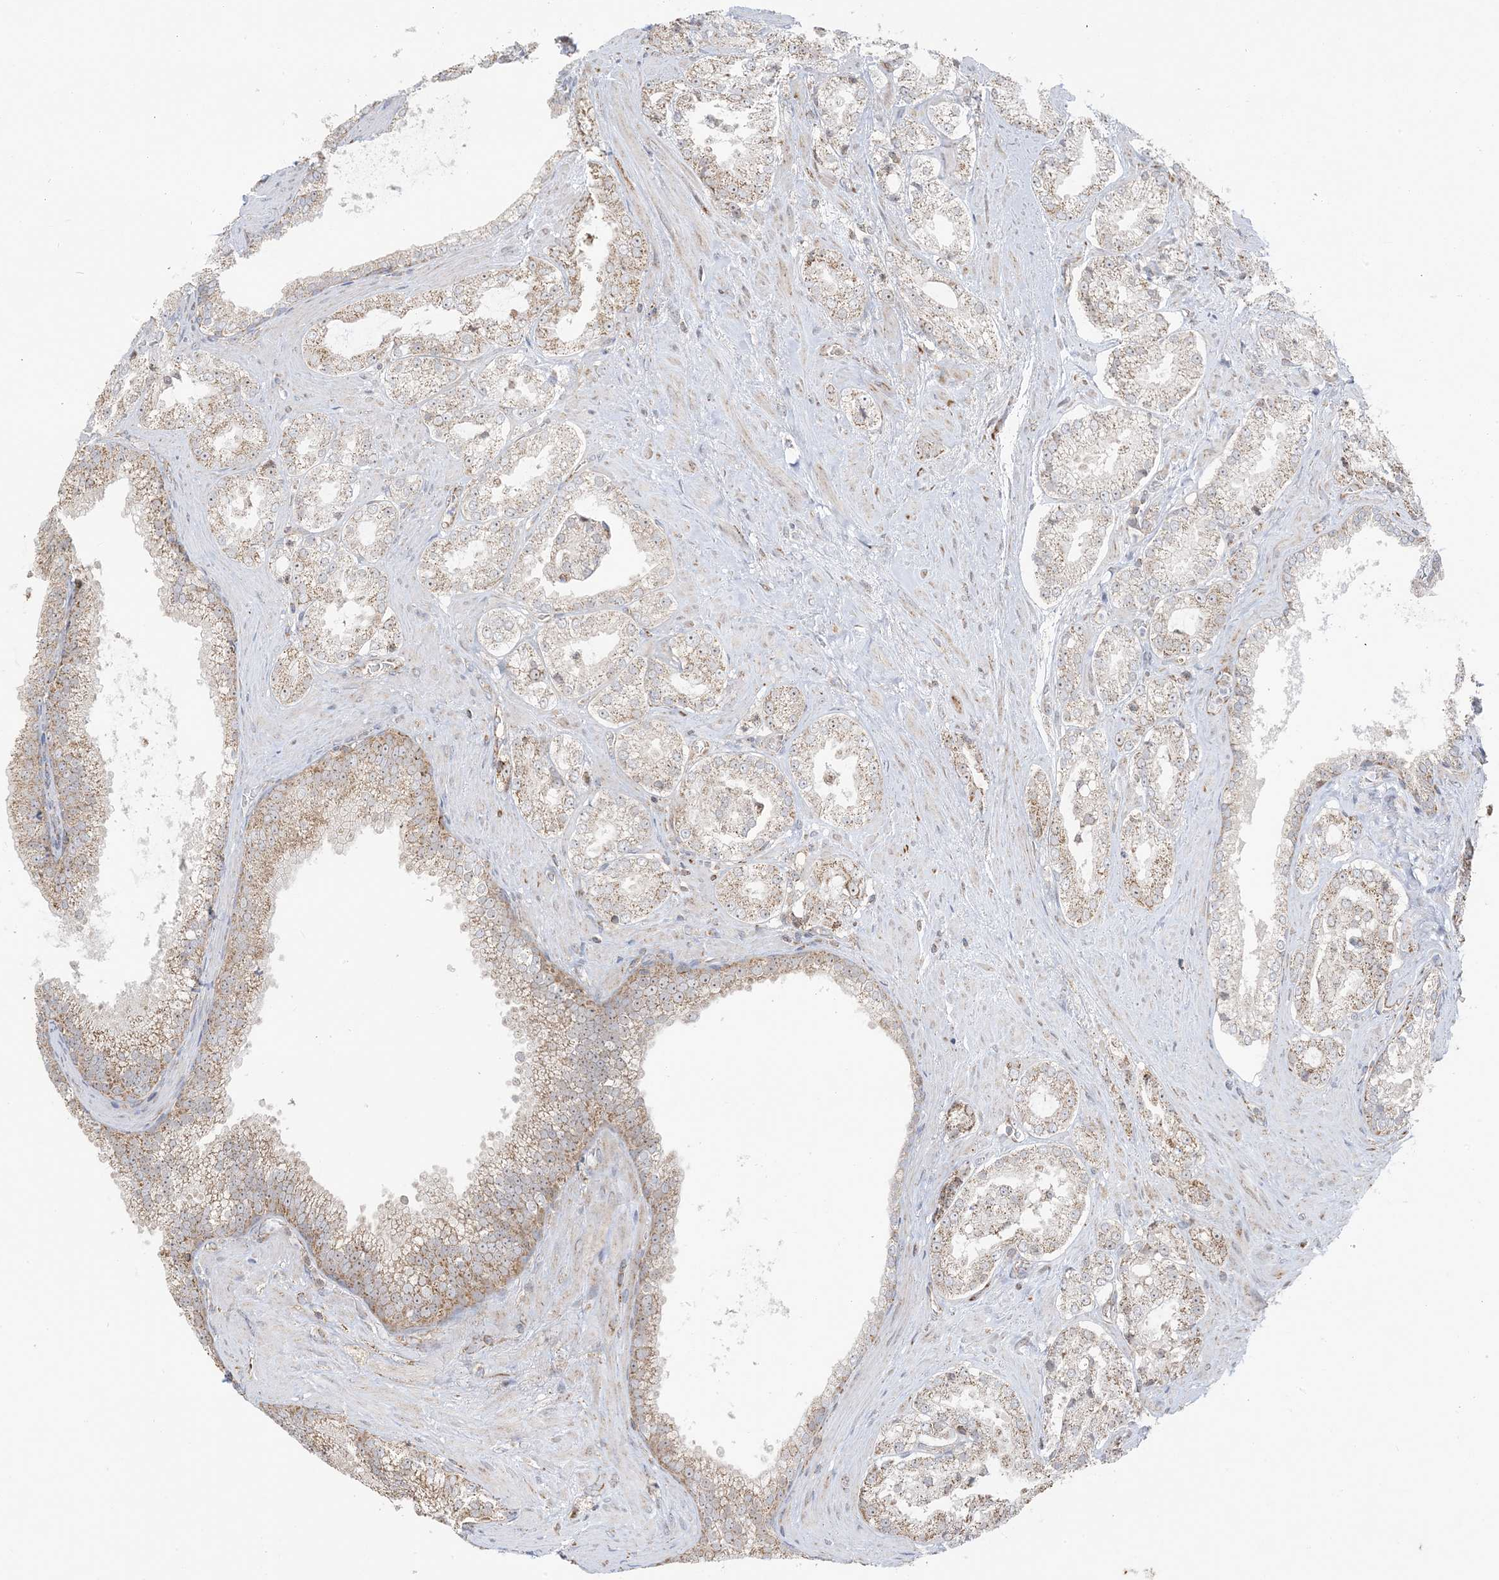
{"staining": {"intensity": "weak", "quantity": ">75%", "location": "cytoplasmic/membranous"}, "tissue": "prostate cancer", "cell_type": "Tumor cells", "image_type": "cancer", "snomed": [{"axis": "morphology", "description": "Adenocarcinoma, High grade"}, {"axis": "topography", "description": "Prostate"}], "caption": "Human high-grade adenocarcinoma (prostate) stained with a brown dye reveals weak cytoplasmic/membranous positive staining in about >75% of tumor cells.", "gene": "MAPKBP1", "patient": {"sex": "male", "age": 73}}